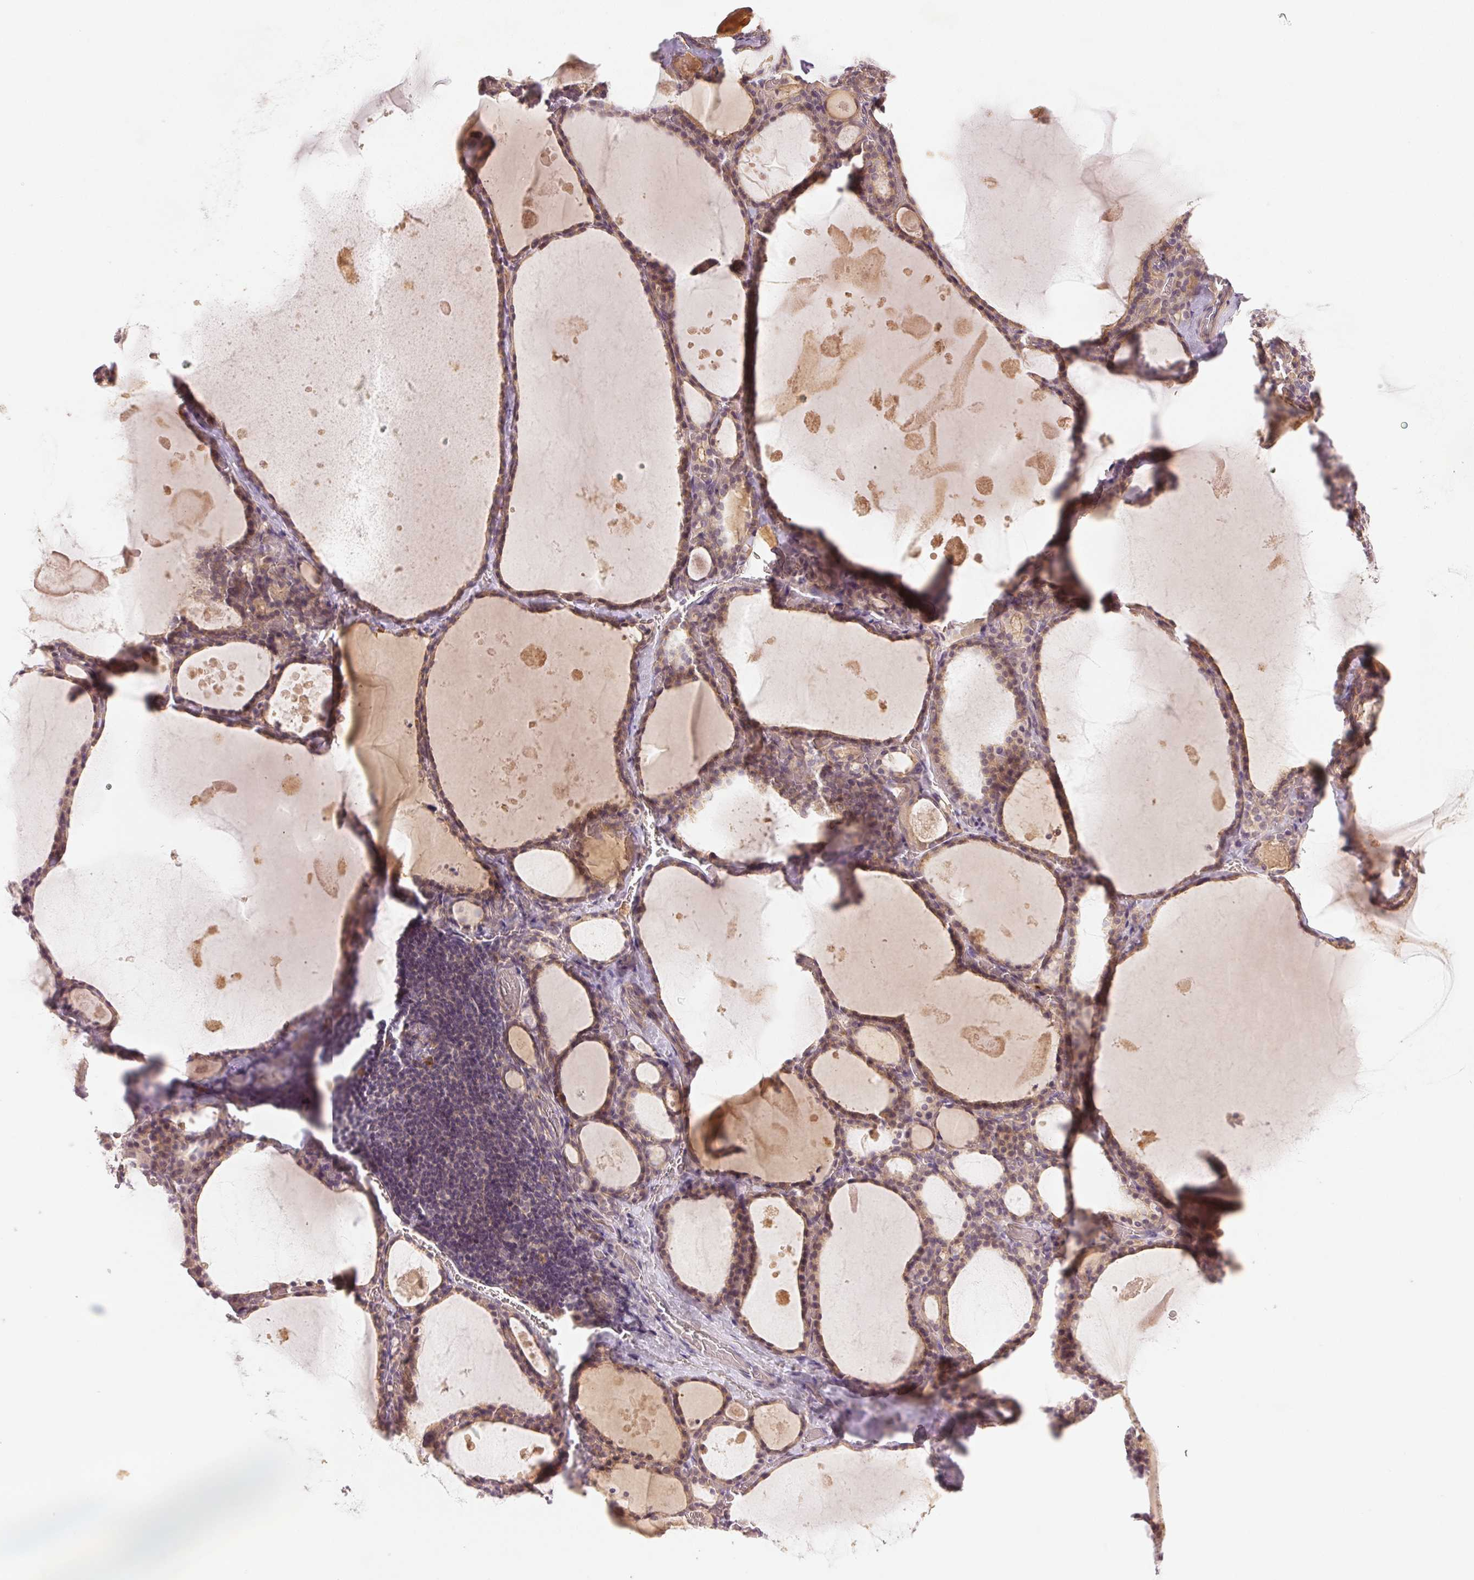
{"staining": {"intensity": "weak", "quantity": ">75%", "location": "cytoplasmic/membranous,nuclear"}, "tissue": "thyroid gland", "cell_type": "Glandular cells", "image_type": "normal", "snomed": [{"axis": "morphology", "description": "Normal tissue, NOS"}, {"axis": "topography", "description": "Thyroid gland"}], "caption": "Weak cytoplasmic/membranous,nuclear positivity is seen in about >75% of glandular cells in benign thyroid gland. The protein of interest is shown in brown color, while the nuclei are stained blue.", "gene": "YIF1B", "patient": {"sex": "male", "age": 56}}